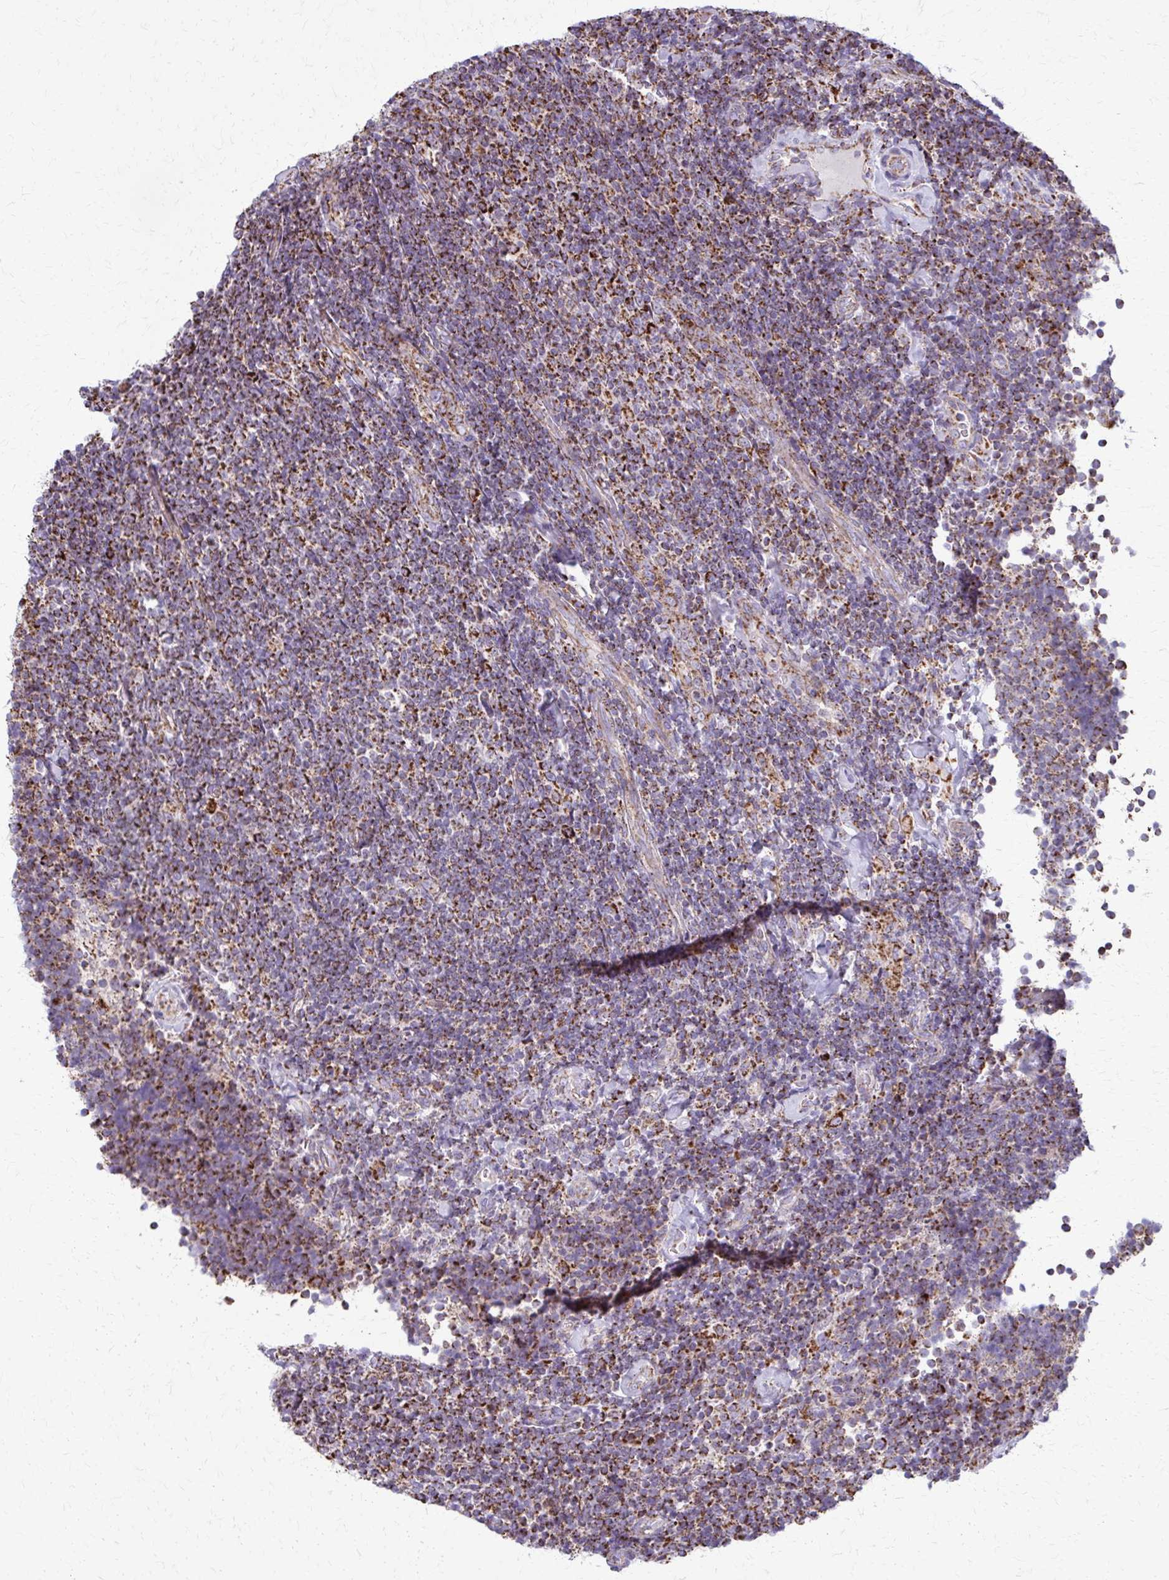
{"staining": {"intensity": "moderate", "quantity": ">75%", "location": "cytoplasmic/membranous"}, "tissue": "lymphoma", "cell_type": "Tumor cells", "image_type": "cancer", "snomed": [{"axis": "morphology", "description": "Malignant lymphoma, non-Hodgkin's type, Low grade"}, {"axis": "topography", "description": "Lymph node"}], "caption": "Protein staining of malignant lymphoma, non-Hodgkin's type (low-grade) tissue demonstrates moderate cytoplasmic/membranous positivity in about >75% of tumor cells. The staining was performed using DAB (3,3'-diaminobenzidine), with brown indicating positive protein expression. Nuclei are stained blue with hematoxylin.", "gene": "TVP23A", "patient": {"sex": "male", "age": 52}}